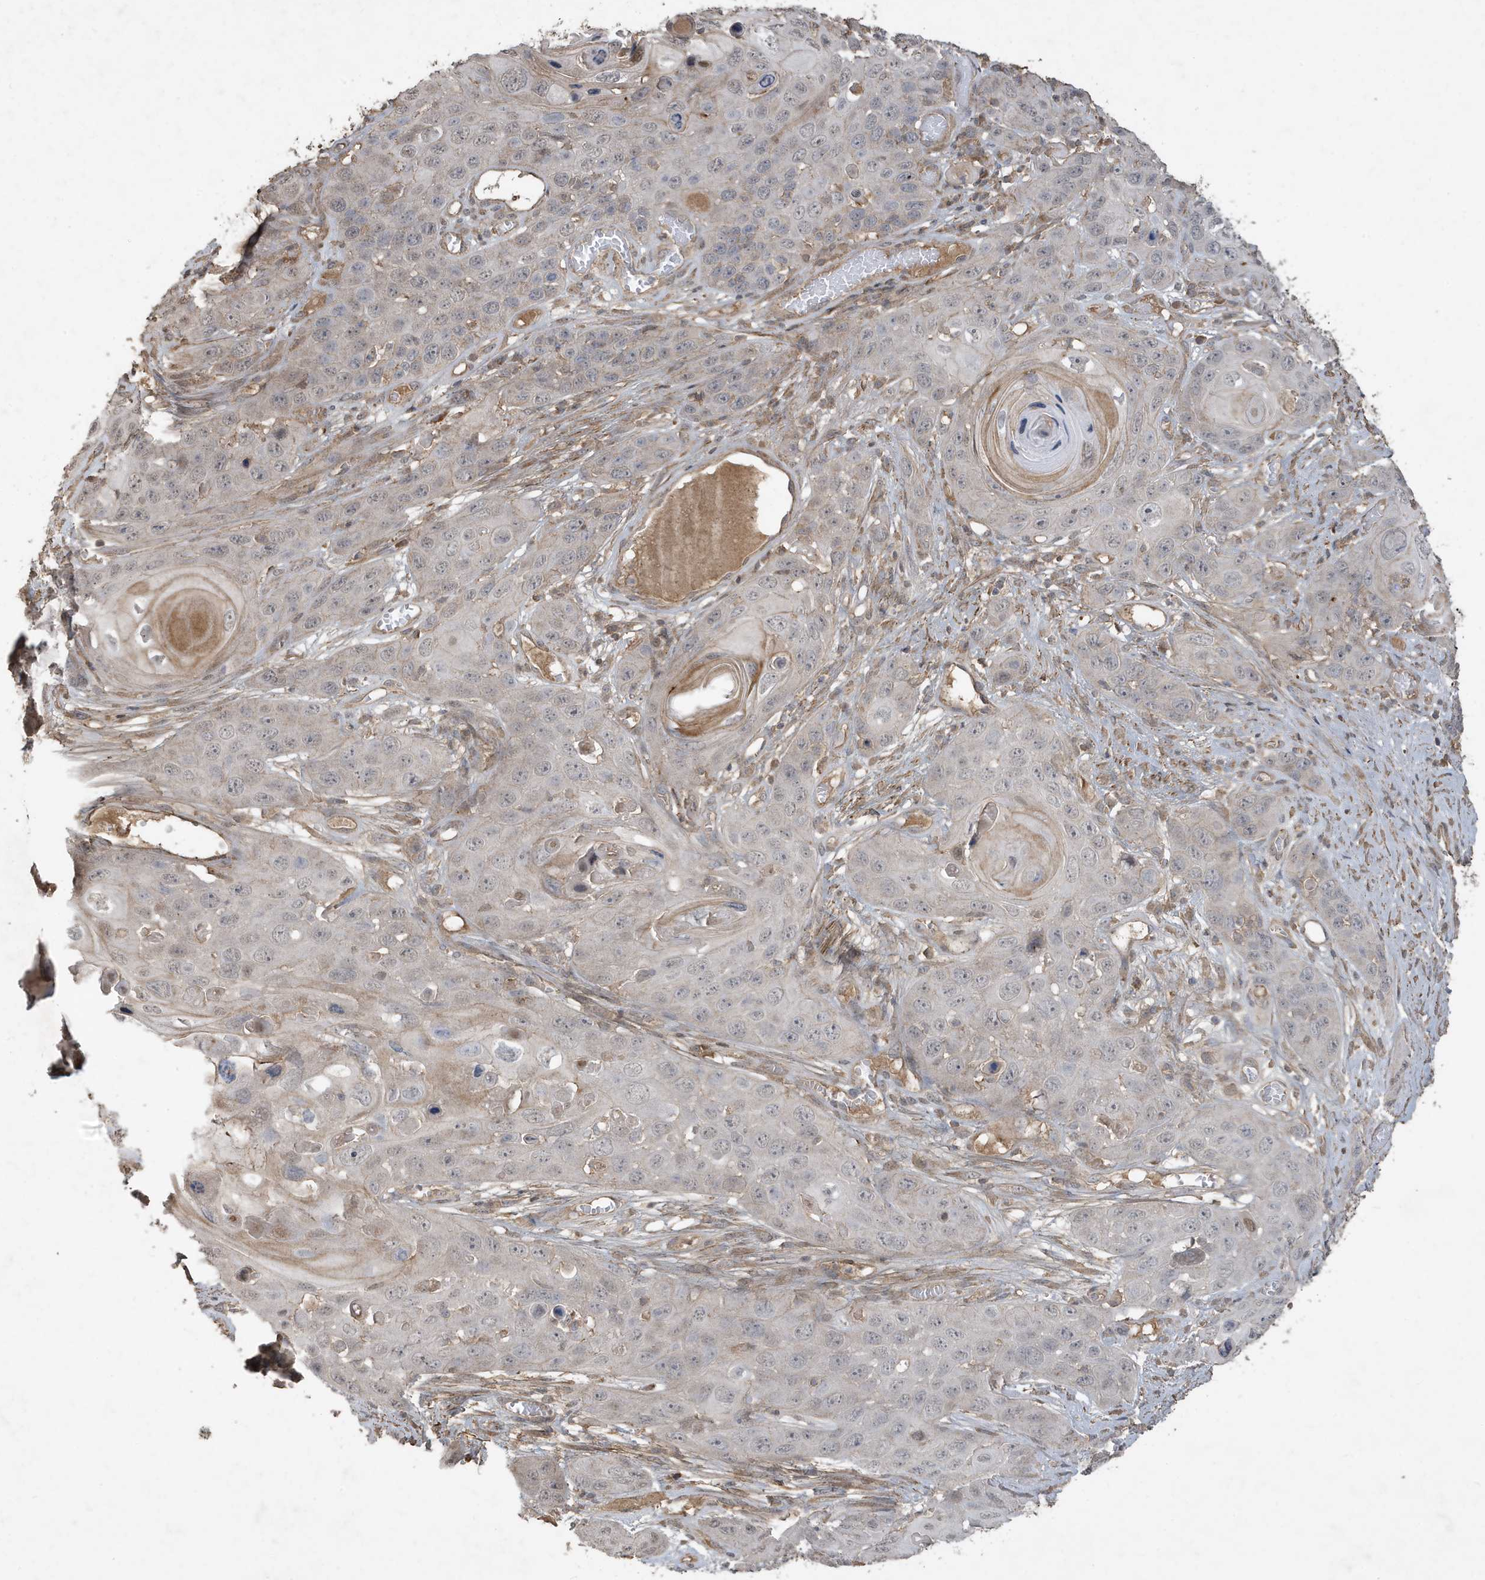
{"staining": {"intensity": "negative", "quantity": "none", "location": "none"}, "tissue": "skin cancer", "cell_type": "Tumor cells", "image_type": "cancer", "snomed": [{"axis": "morphology", "description": "Squamous cell carcinoma, NOS"}, {"axis": "topography", "description": "Skin"}], "caption": "The immunohistochemistry image has no significant staining in tumor cells of skin cancer tissue.", "gene": "PRRT3", "patient": {"sex": "male", "age": 55}}